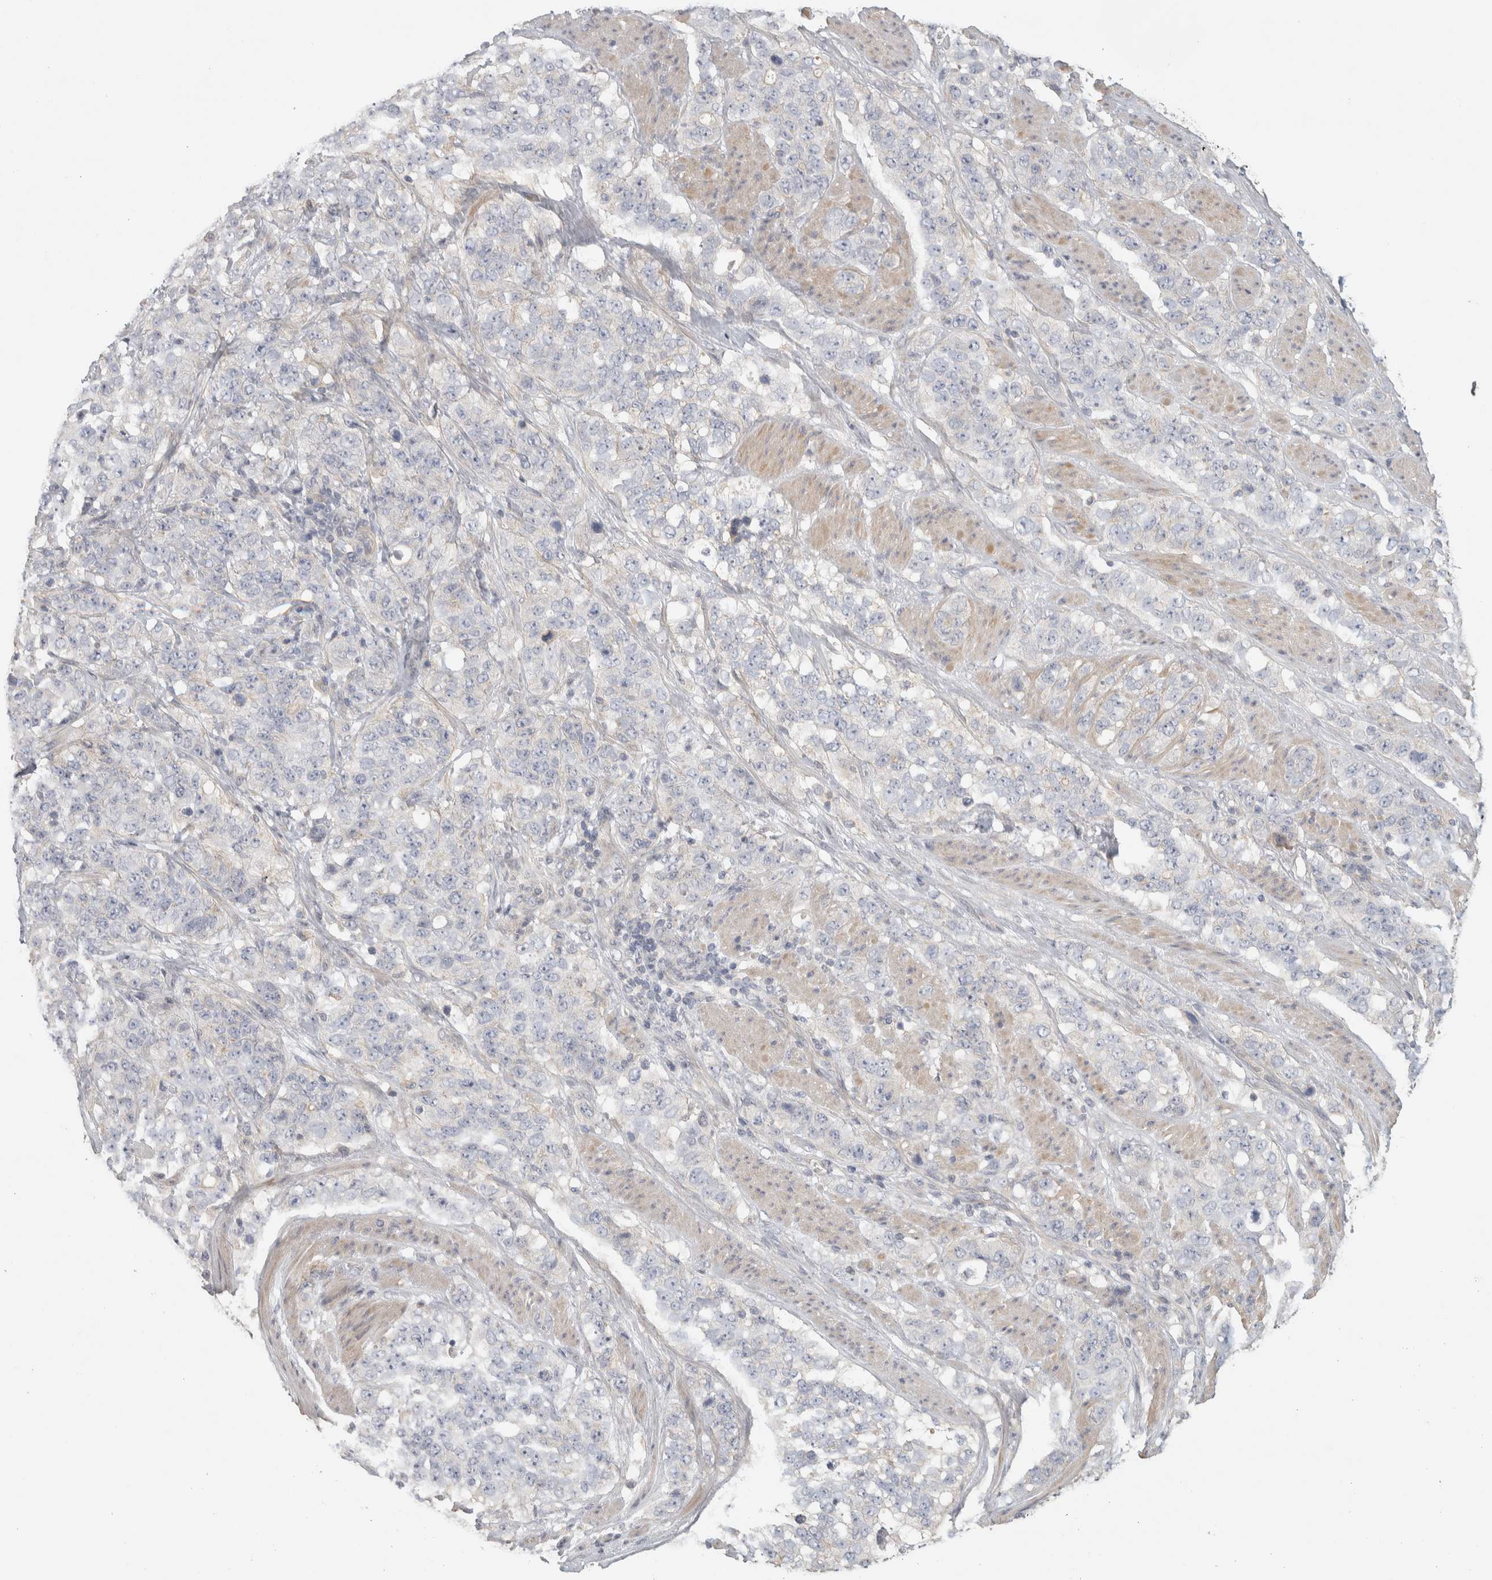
{"staining": {"intensity": "negative", "quantity": "none", "location": "none"}, "tissue": "stomach cancer", "cell_type": "Tumor cells", "image_type": "cancer", "snomed": [{"axis": "morphology", "description": "Adenocarcinoma, NOS"}, {"axis": "topography", "description": "Stomach"}], "caption": "A micrograph of adenocarcinoma (stomach) stained for a protein exhibits no brown staining in tumor cells.", "gene": "DCXR", "patient": {"sex": "male", "age": 48}}